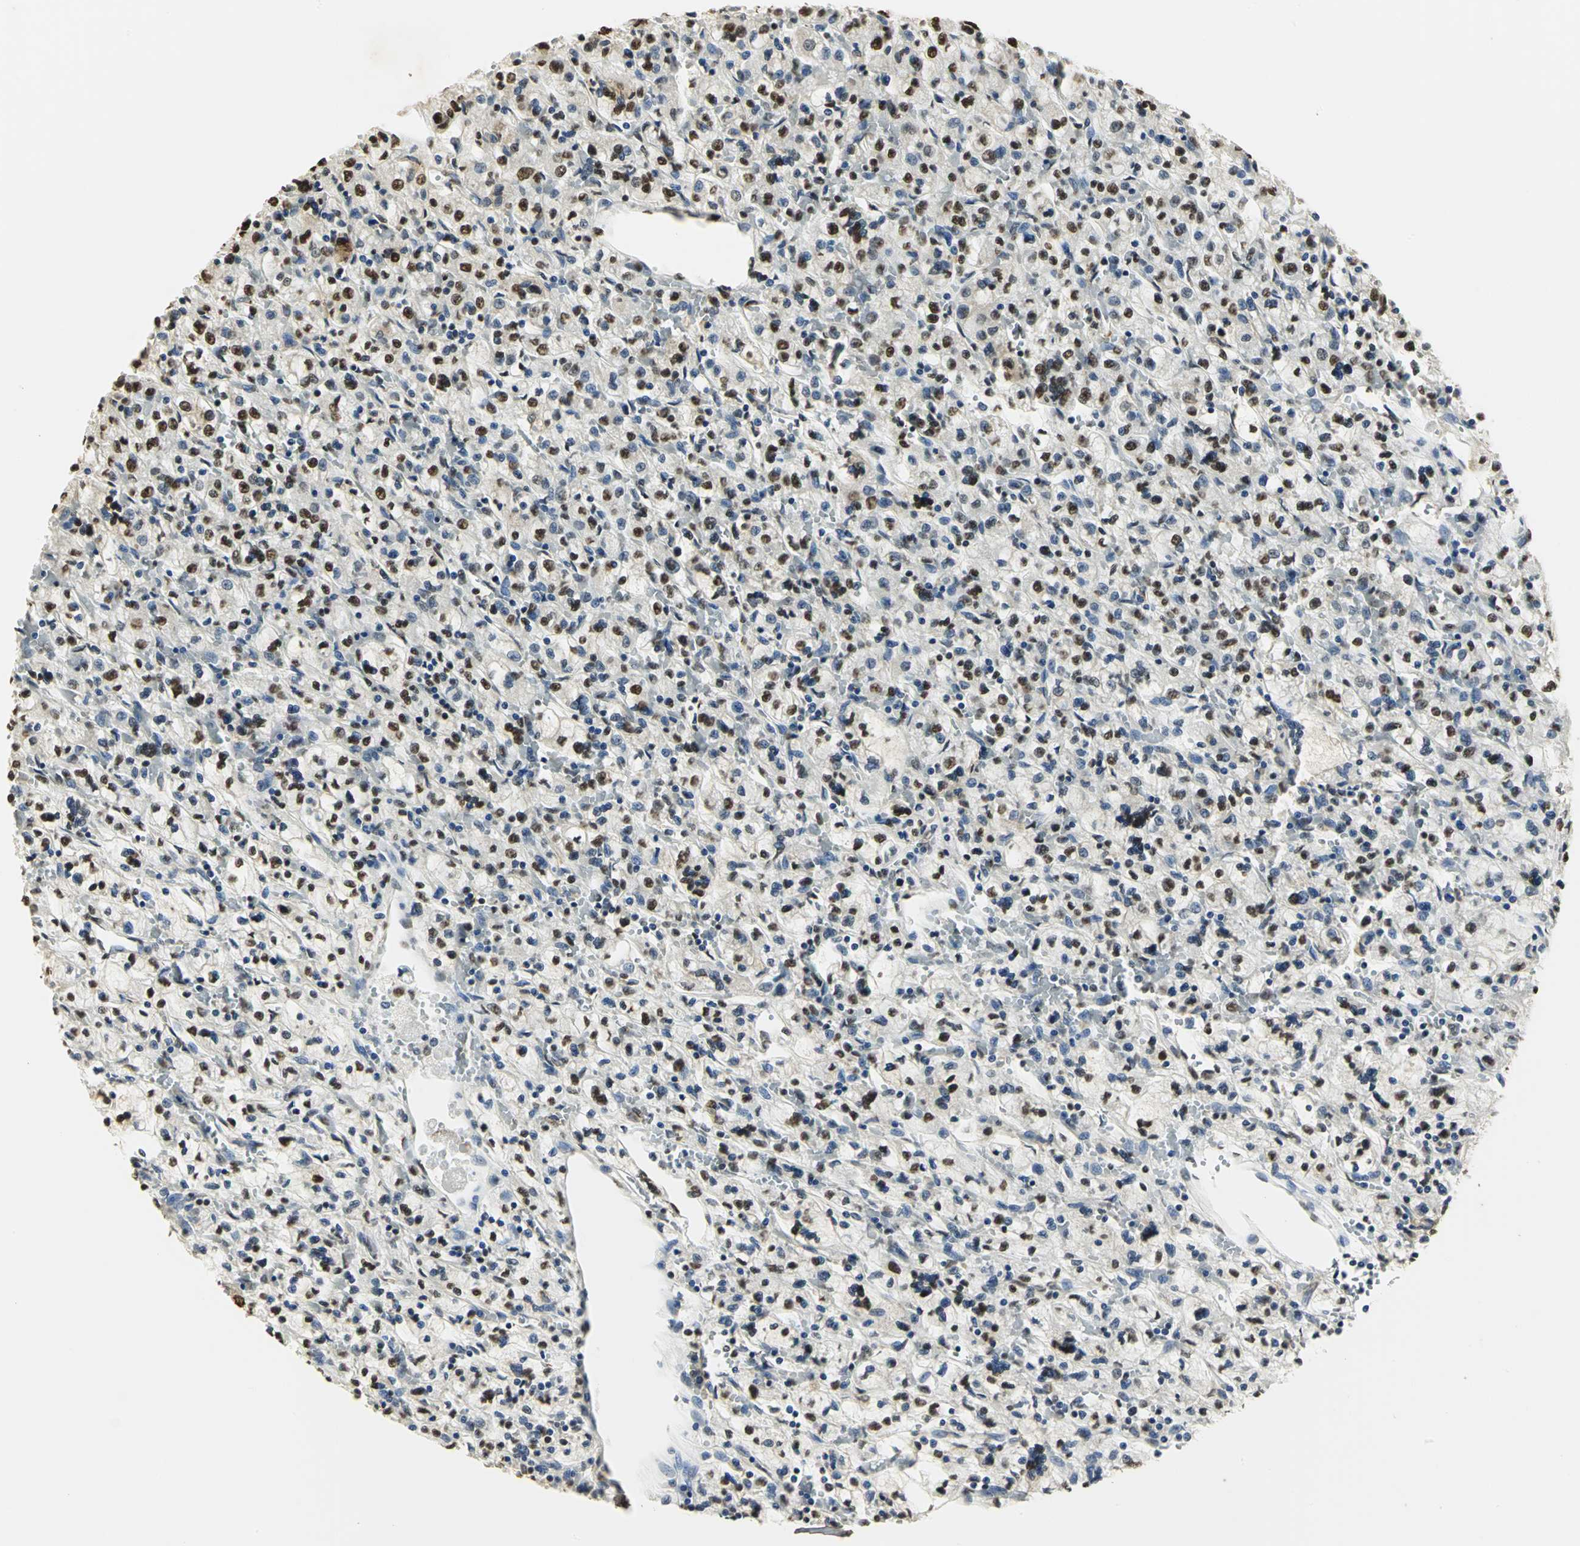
{"staining": {"intensity": "strong", "quantity": "25%-75%", "location": "nuclear"}, "tissue": "renal cancer", "cell_type": "Tumor cells", "image_type": "cancer", "snomed": [{"axis": "morphology", "description": "Adenocarcinoma, NOS"}, {"axis": "topography", "description": "Kidney"}], "caption": "Immunohistochemistry image of human renal cancer stained for a protein (brown), which exhibits high levels of strong nuclear positivity in about 25%-75% of tumor cells.", "gene": "SET", "patient": {"sex": "female", "age": 83}}